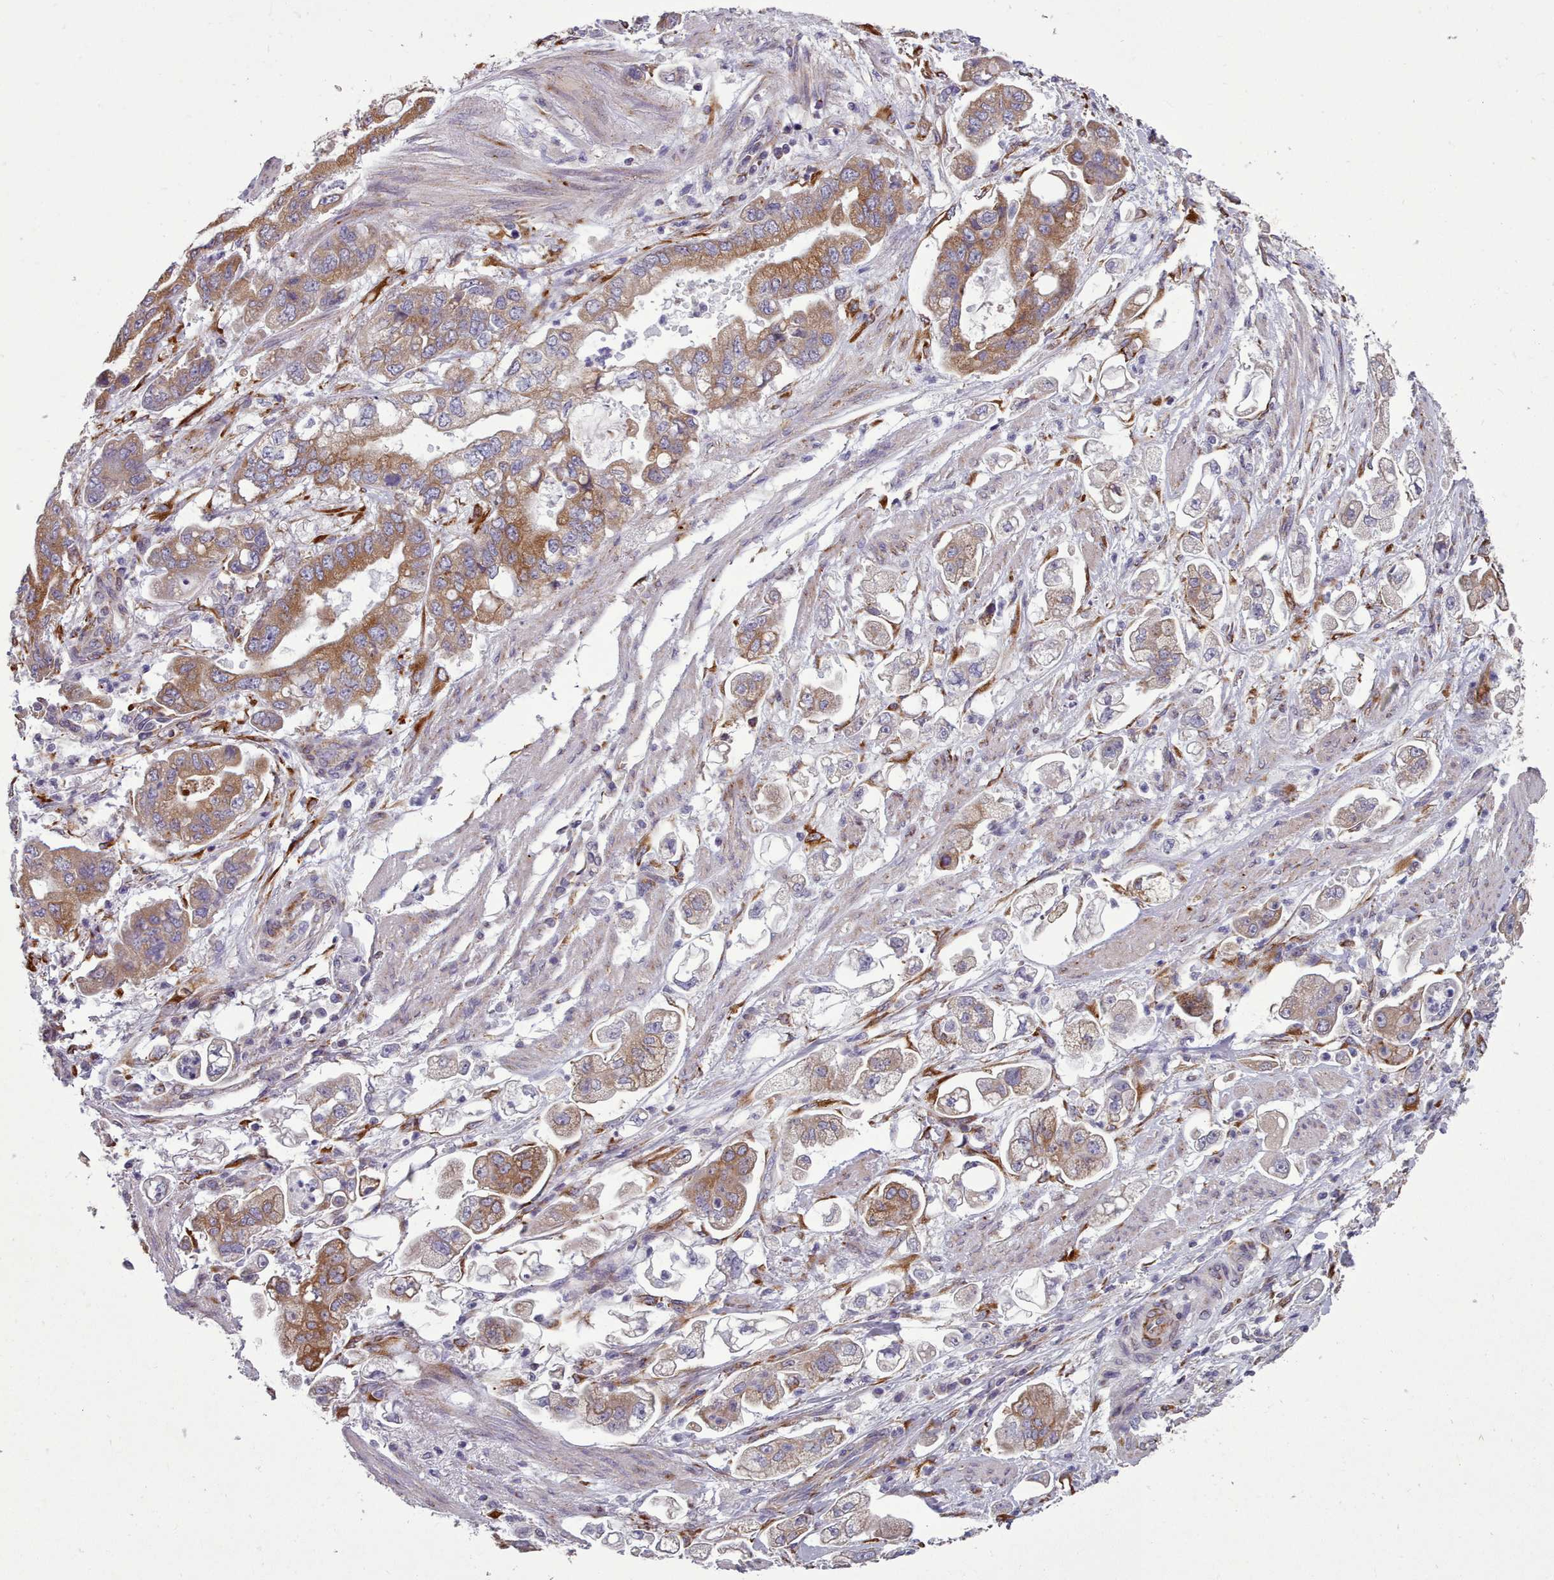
{"staining": {"intensity": "moderate", "quantity": "25%-75%", "location": "cytoplasmic/membranous"}, "tissue": "stomach cancer", "cell_type": "Tumor cells", "image_type": "cancer", "snomed": [{"axis": "morphology", "description": "Adenocarcinoma, NOS"}, {"axis": "topography", "description": "Stomach"}], "caption": "DAB immunohistochemical staining of human stomach adenocarcinoma demonstrates moderate cytoplasmic/membranous protein positivity in about 25%-75% of tumor cells.", "gene": "FKBP10", "patient": {"sex": "male", "age": 62}}